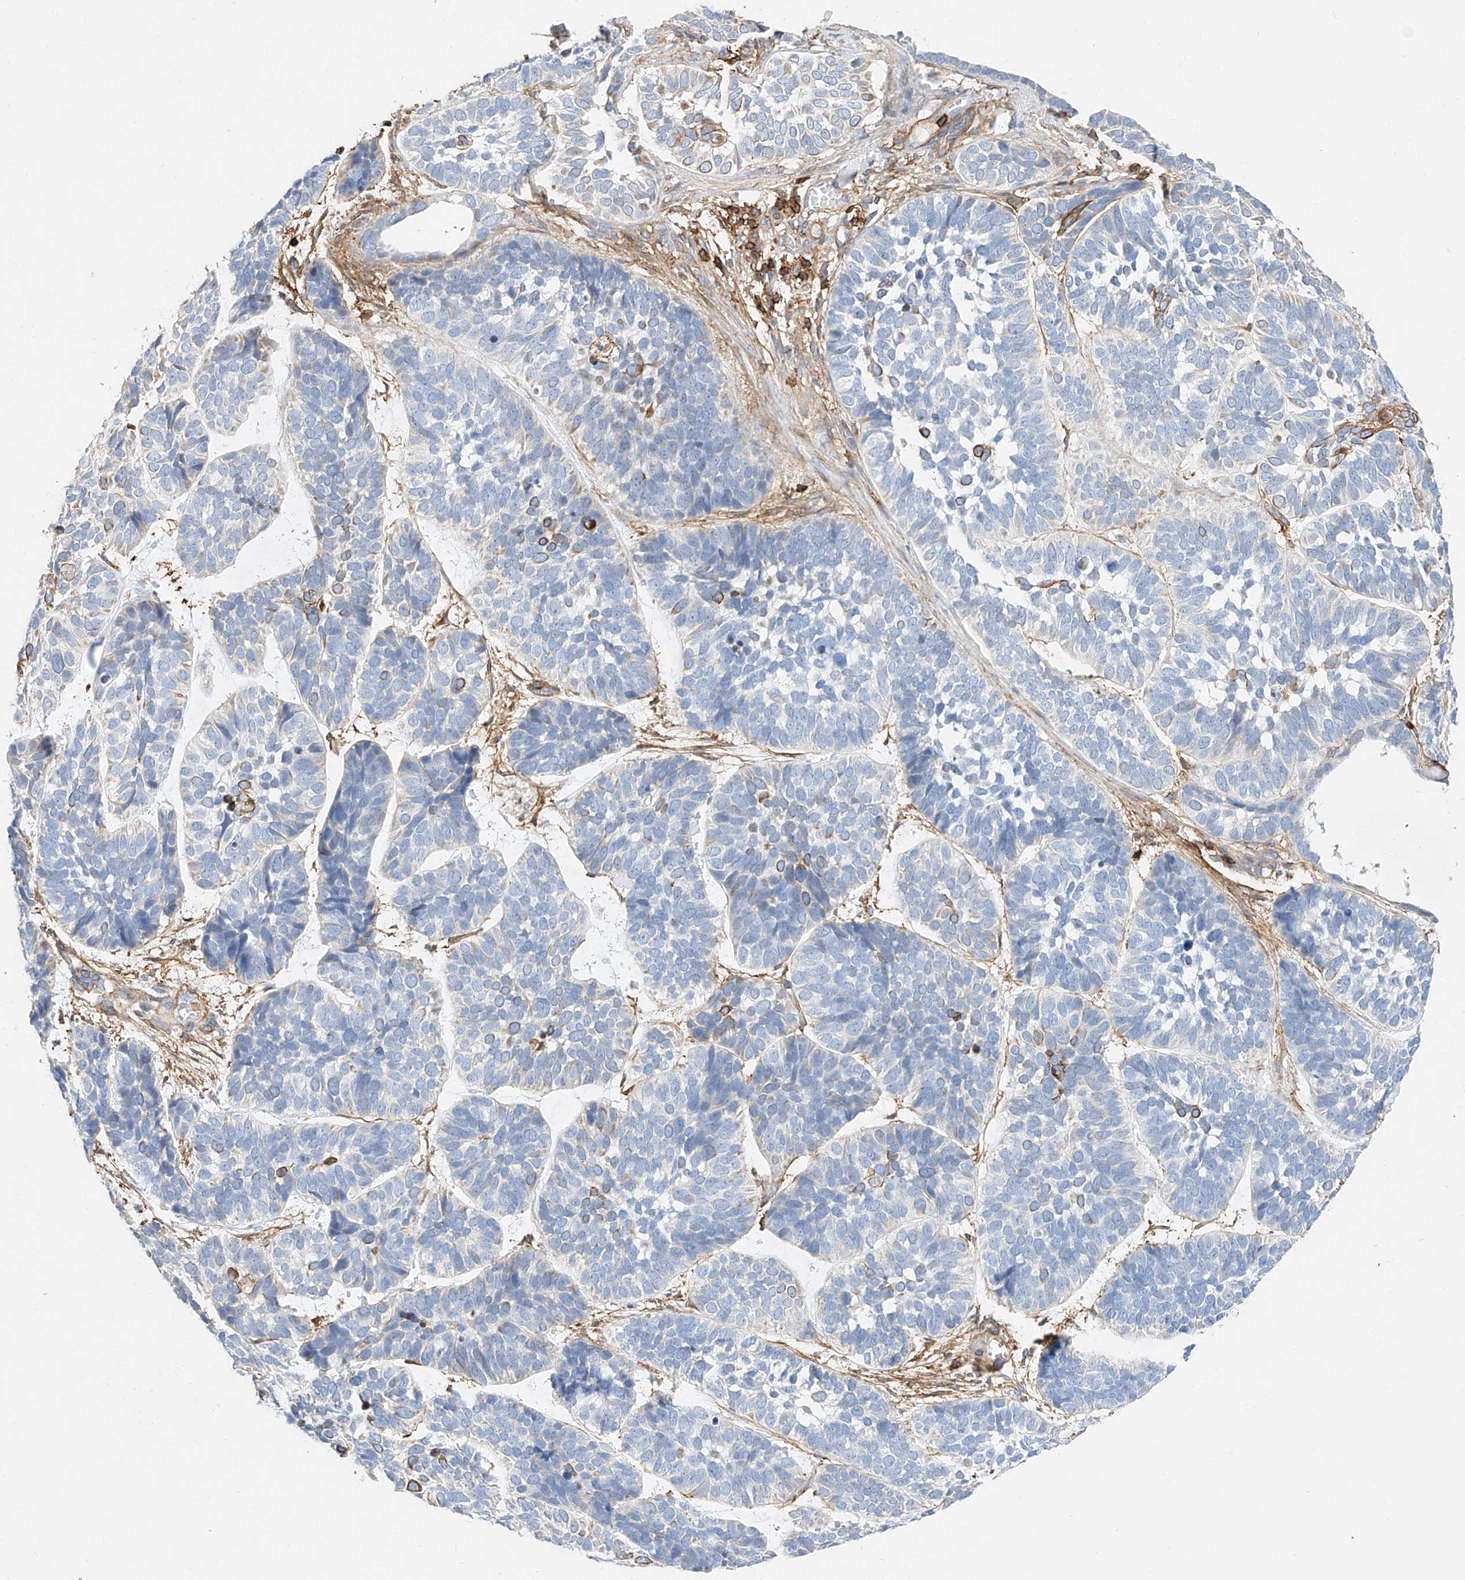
{"staining": {"intensity": "negative", "quantity": "none", "location": "none"}, "tissue": "skin cancer", "cell_type": "Tumor cells", "image_type": "cancer", "snomed": [{"axis": "morphology", "description": "Basal cell carcinoma"}, {"axis": "topography", "description": "Skin"}], "caption": "DAB immunohistochemical staining of skin basal cell carcinoma reveals no significant expression in tumor cells. (DAB (3,3'-diaminobenzidine) immunohistochemistry (IHC) visualized using brightfield microscopy, high magnification).", "gene": "WFS1", "patient": {"sex": "male", "age": 62}}